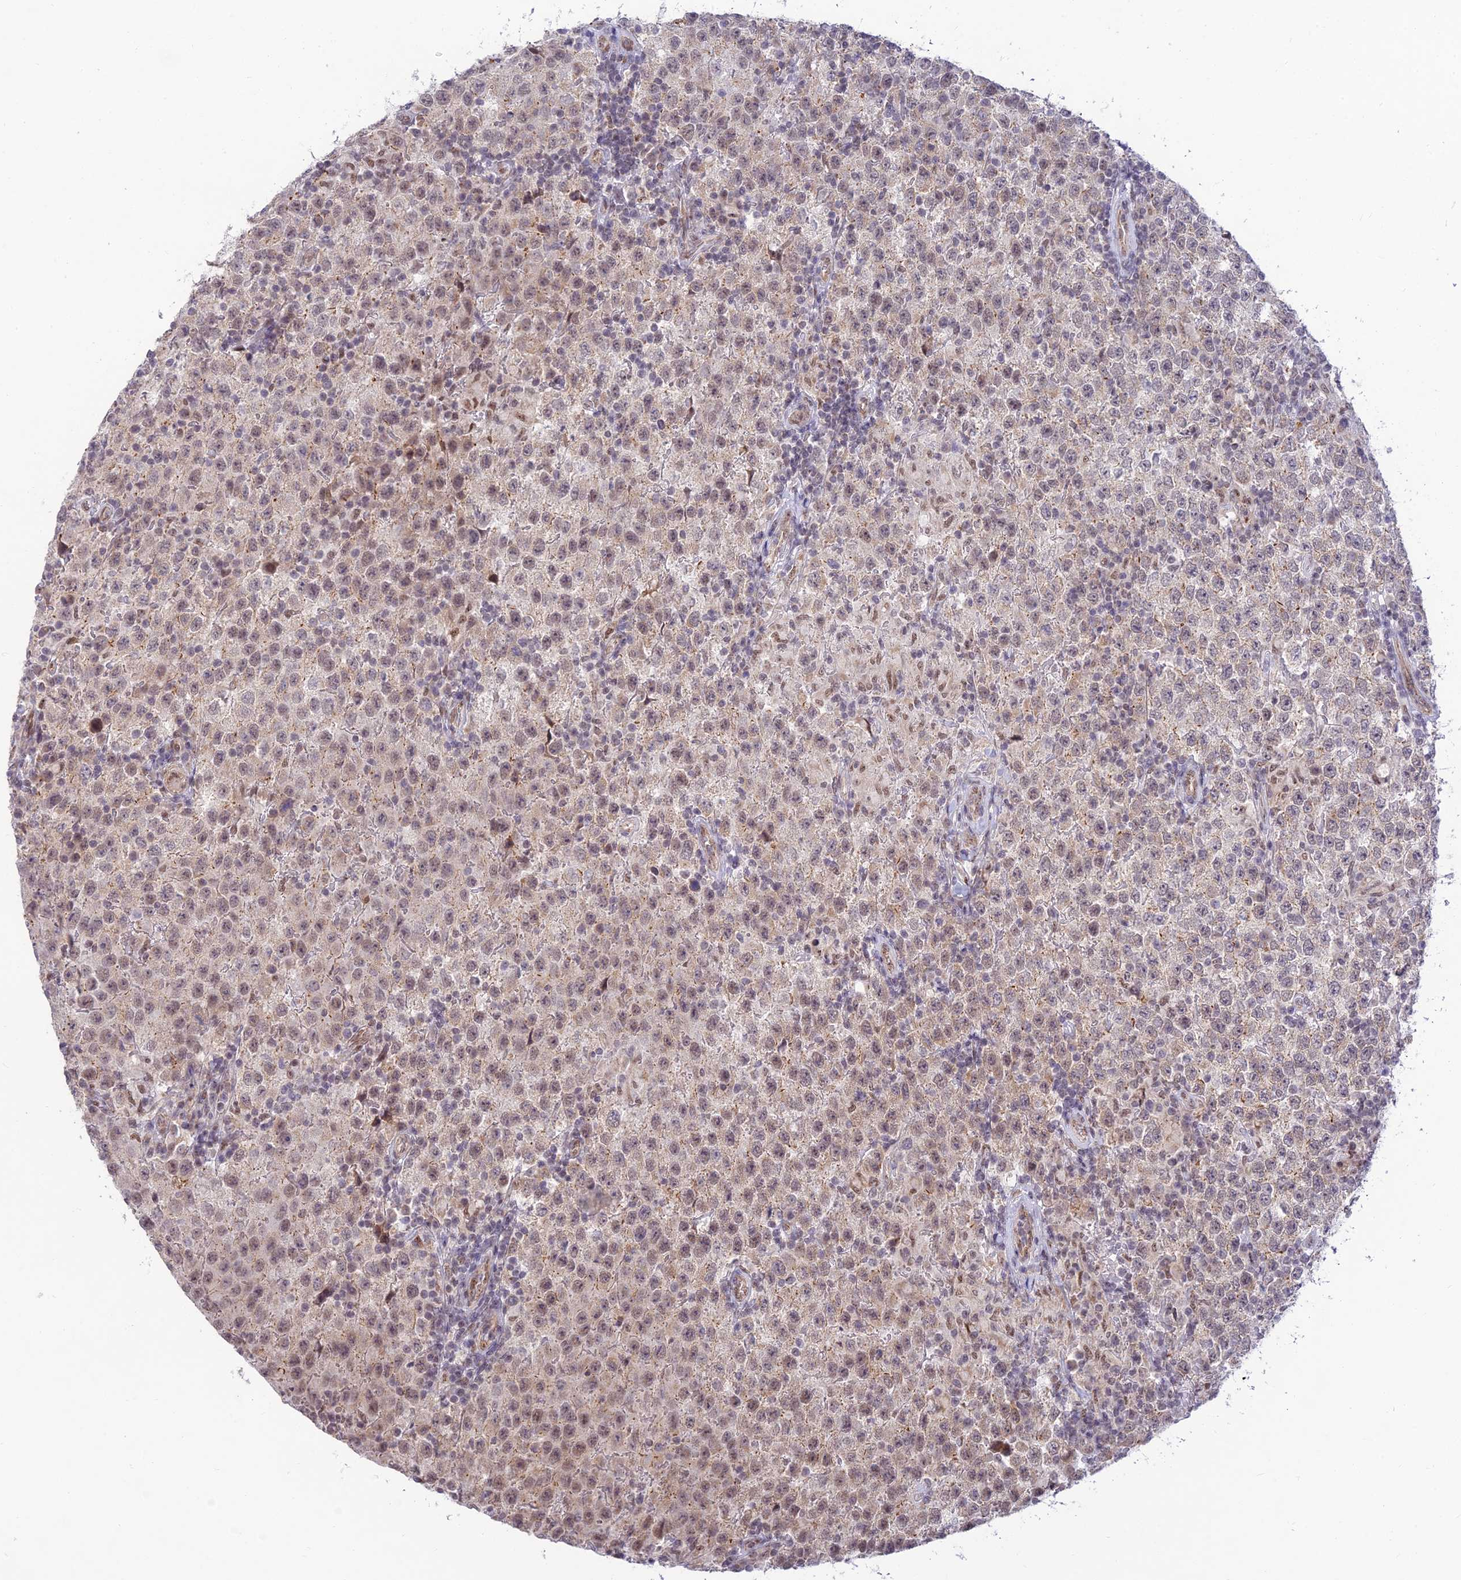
{"staining": {"intensity": "weak", "quantity": ">75%", "location": "nuclear"}, "tissue": "testis cancer", "cell_type": "Tumor cells", "image_type": "cancer", "snomed": [{"axis": "morphology", "description": "Seminoma, NOS"}, {"axis": "morphology", "description": "Carcinoma, Embryonal, NOS"}, {"axis": "topography", "description": "Testis"}], "caption": "Immunohistochemistry staining of testis cancer, which displays low levels of weak nuclear staining in about >75% of tumor cells indicating weak nuclear protein staining. The staining was performed using DAB (3,3'-diaminobenzidine) (brown) for protein detection and nuclei were counterstained in hematoxylin (blue).", "gene": "MICOS13", "patient": {"sex": "male", "age": 41}}